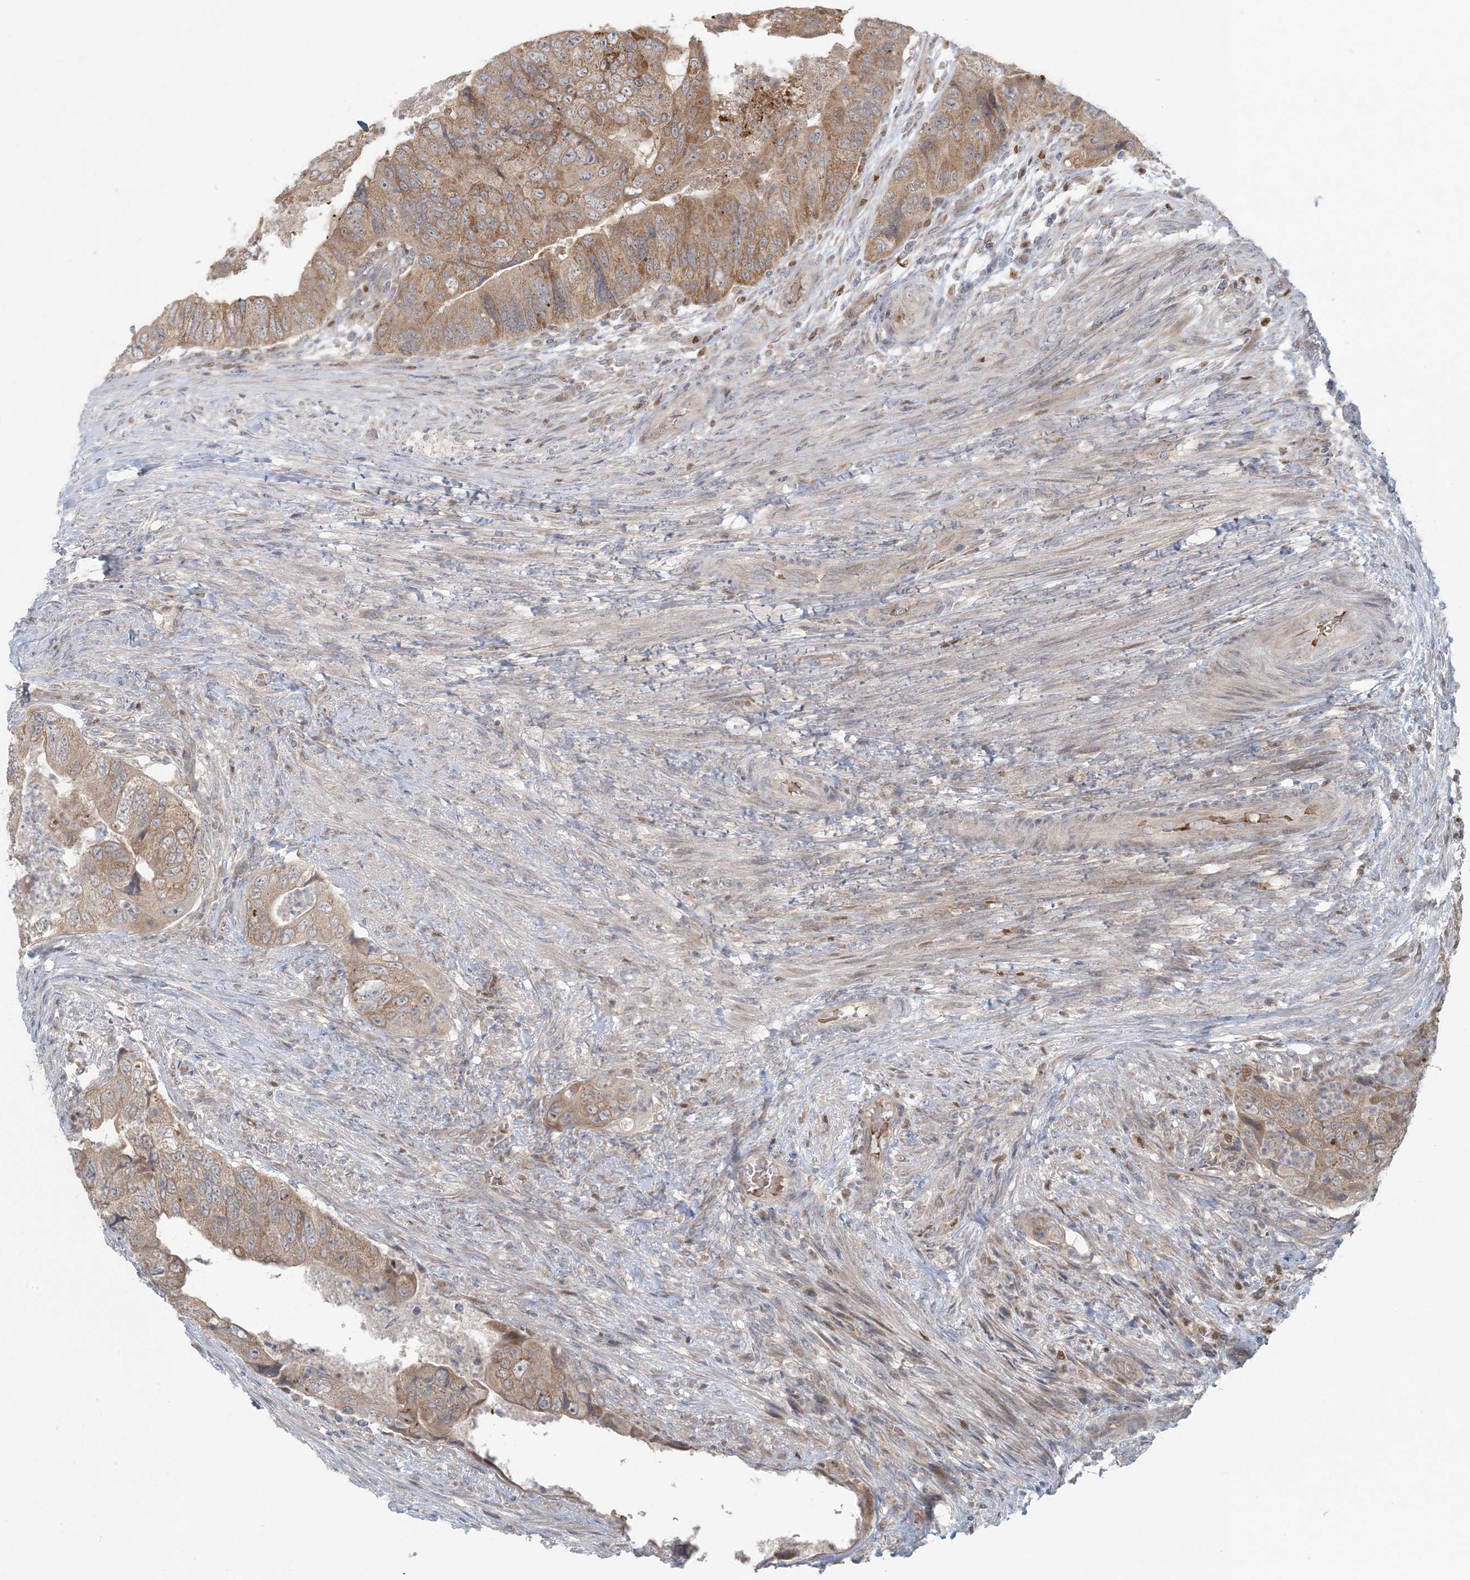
{"staining": {"intensity": "moderate", "quantity": ">75%", "location": "cytoplasmic/membranous"}, "tissue": "colorectal cancer", "cell_type": "Tumor cells", "image_type": "cancer", "snomed": [{"axis": "morphology", "description": "Adenocarcinoma, NOS"}, {"axis": "topography", "description": "Rectum"}], "caption": "This is an image of immunohistochemistry staining of adenocarcinoma (colorectal), which shows moderate positivity in the cytoplasmic/membranous of tumor cells.", "gene": "CTDNEP1", "patient": {"sex": "male", "age": 63}}